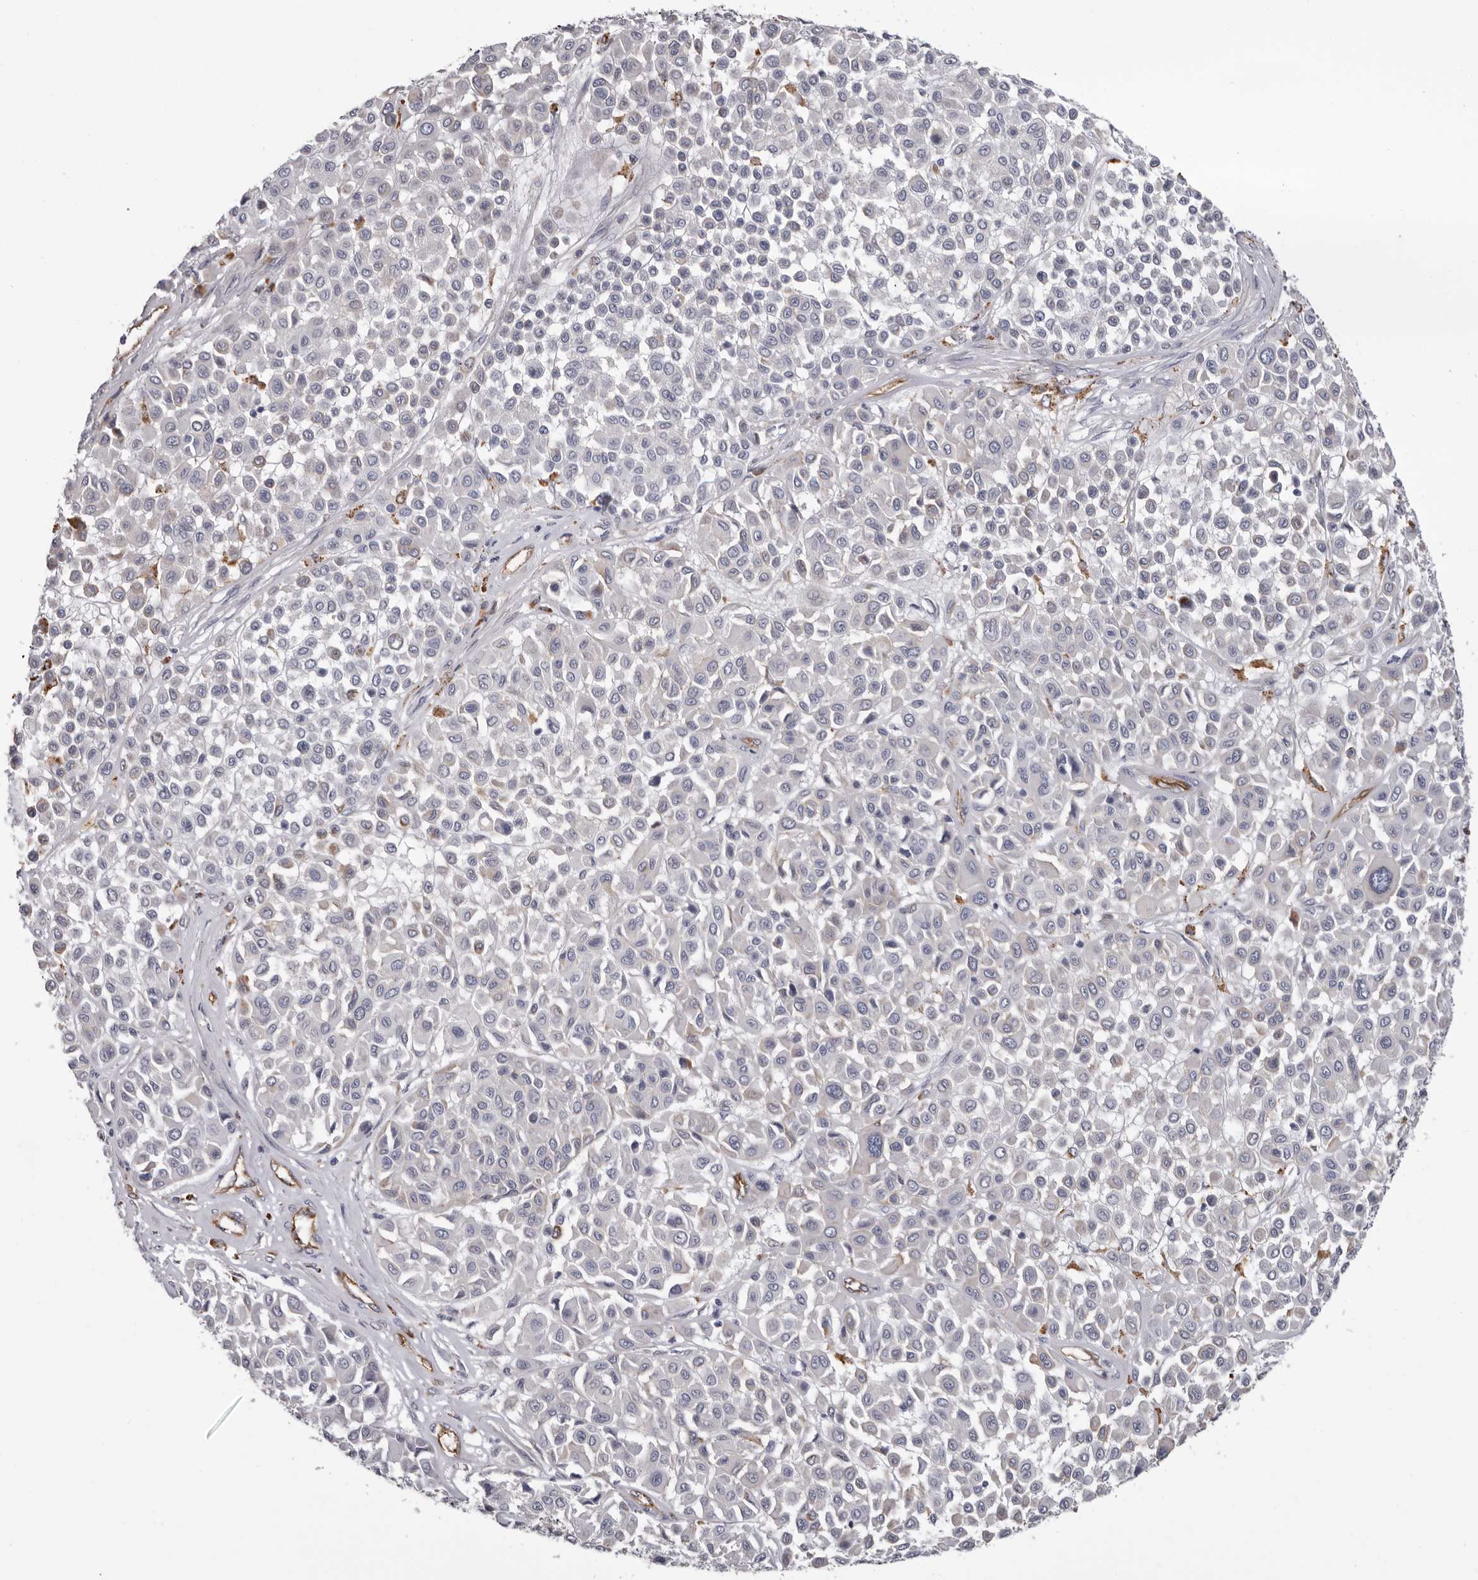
{"staining": {"intensity": "negative", "quantity": "none", "location": "none"}, "tissue": "melanoma", "cell_type": "Tumor cells", "image_type": "cancer", "snomed": [{"axis": "morphology", "description": "Malignant melanoma, Metastatic site"}, {"axis": "topography", "description": "Soft tissue"}], "caption": "High power microscopy micrograph of an immunohistochemistry histopathology image of melanoma, revealing no significant staining in tumor cells. The staining is performed using DAB (3,3'-diaminobenzidine) brown chromogen with nuclei counter-stained in using hematoxylin.", "gene": "ADGRL4", "patient": {"sex": "male", "age": 41}}